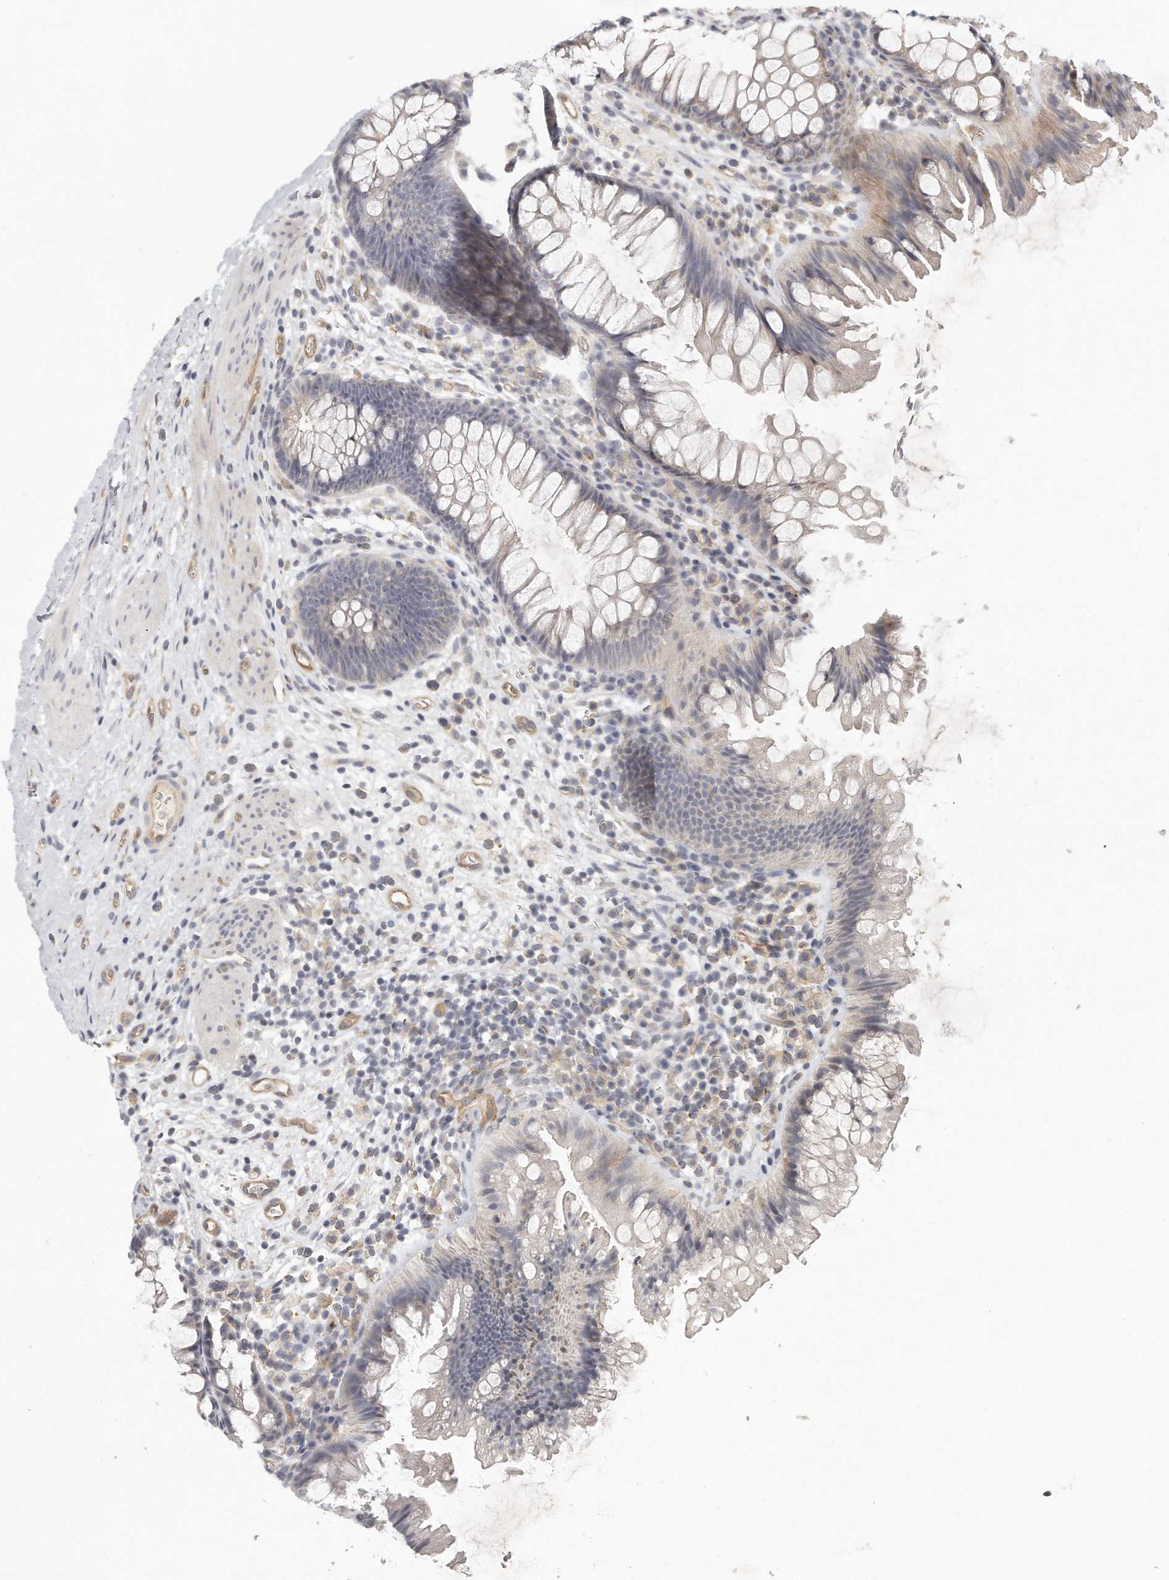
{"staining": {"intensity": "weak", "quantity": "<25%", "location": "cytoplasmic/membranous"}, "tissue": "colon", "cell_type": "Glandular cells", "image_type": "normal", "snomed": [{"axis": "morphology", "description": "Normal tissue, NOS"}, {"axis": "topography", "description": "Colon"}], "caption": "IHC micrograph of unremarkable colon stained for a protein (brown), which exhibits no staining in glandular cells. Nuclei are stained in blue.", "gene": "MTERF4", "patient": {"sex": "female", "age": 62}}